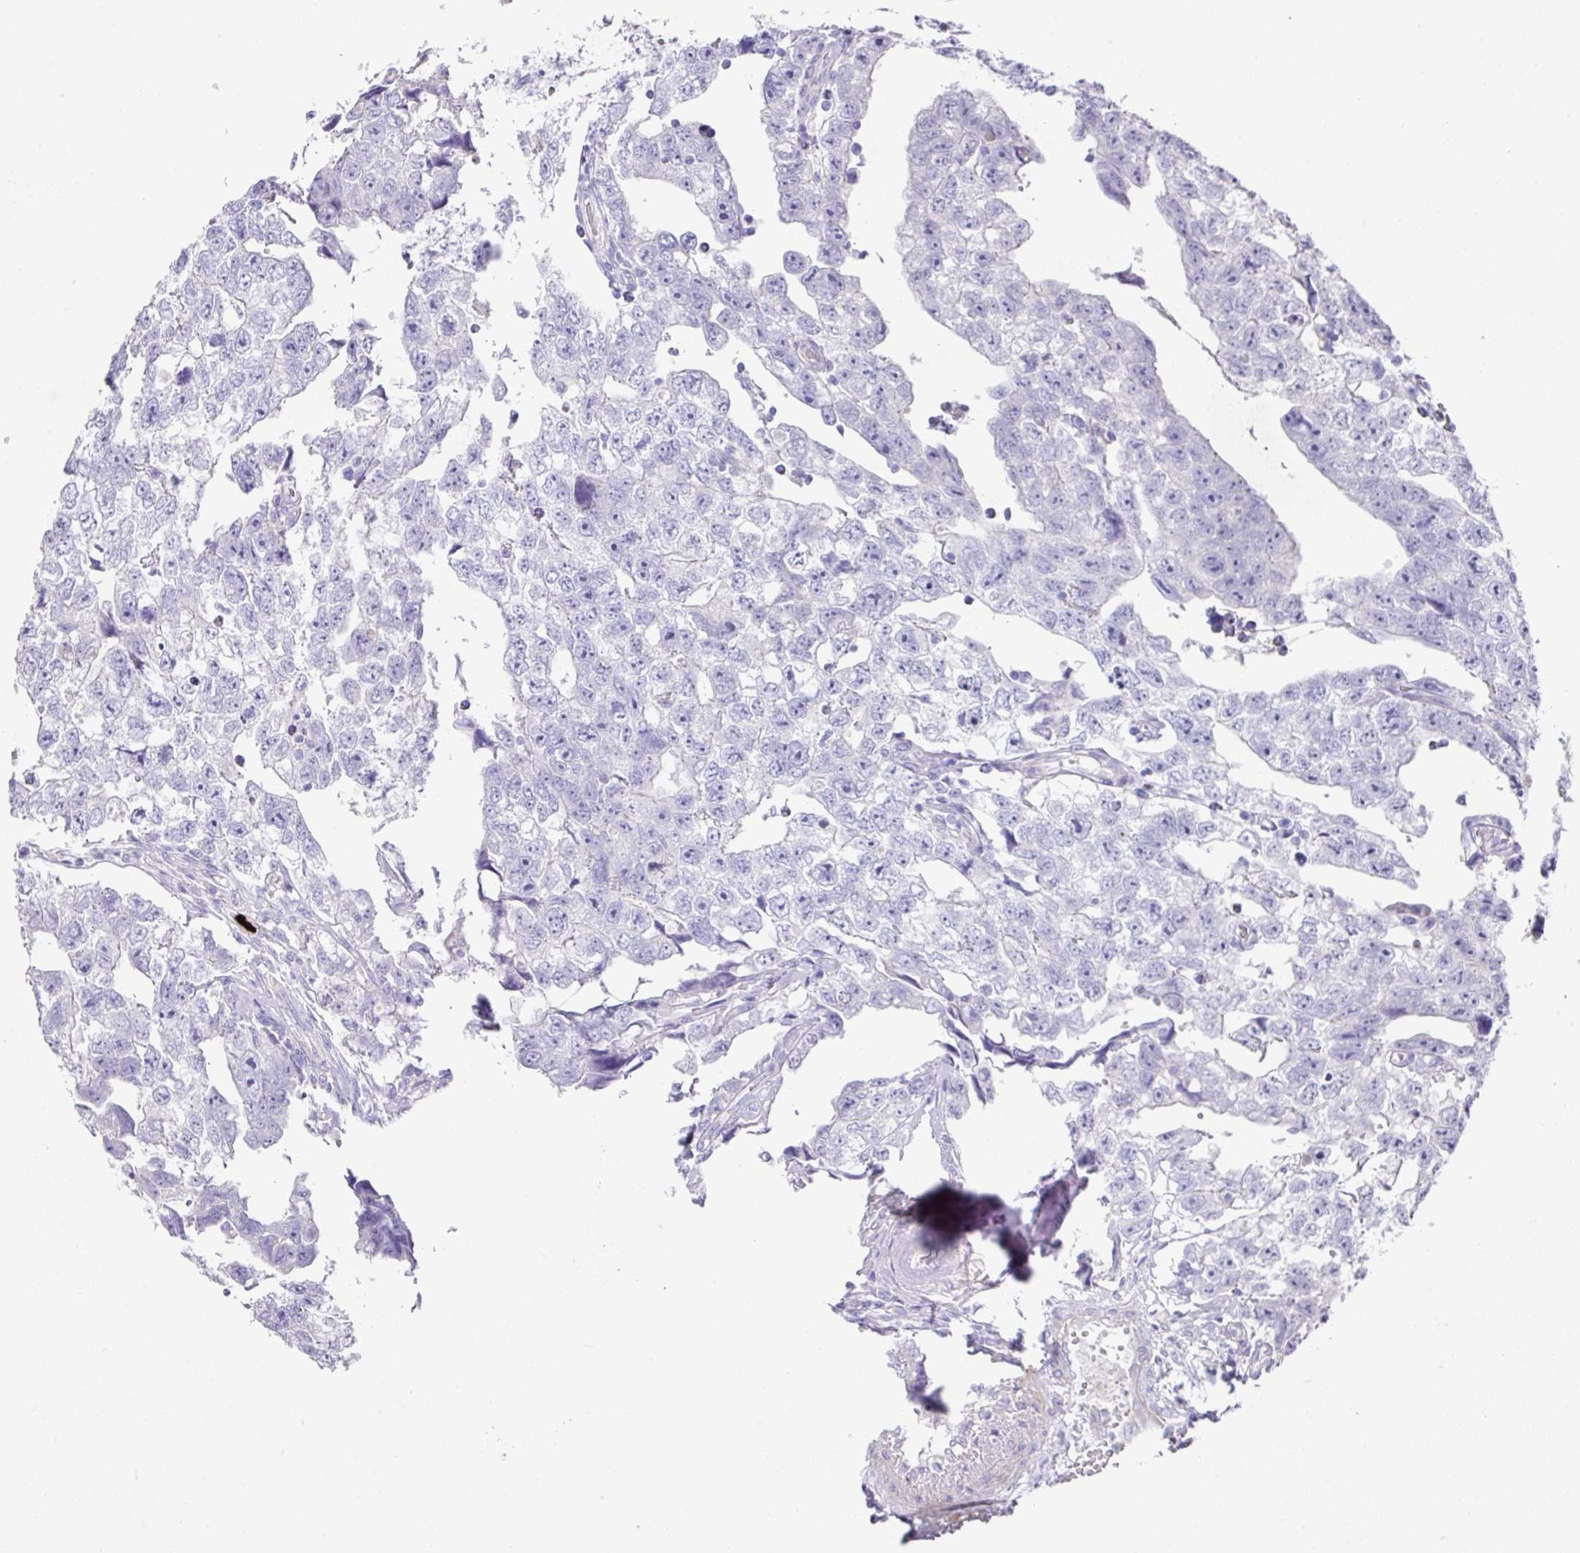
{"staining": {"intensity": "negative", "quantity": "none", "location": "none"}, "tissue": "testis cancer", "cell_type": "Tumor cells", "image_type": "cancer", "snomed": [{"axis": "morphology", "description": "Carcinoma, Embryonal, NOS"}, {"axis": "topography", "description": "Testis"}], "caption": "This is an IHC image of testis embryonal carcinoma. There is no positivity in tumor cells.", "gene": "TARM1", "patient": {"sex": "male", "age": 22}}